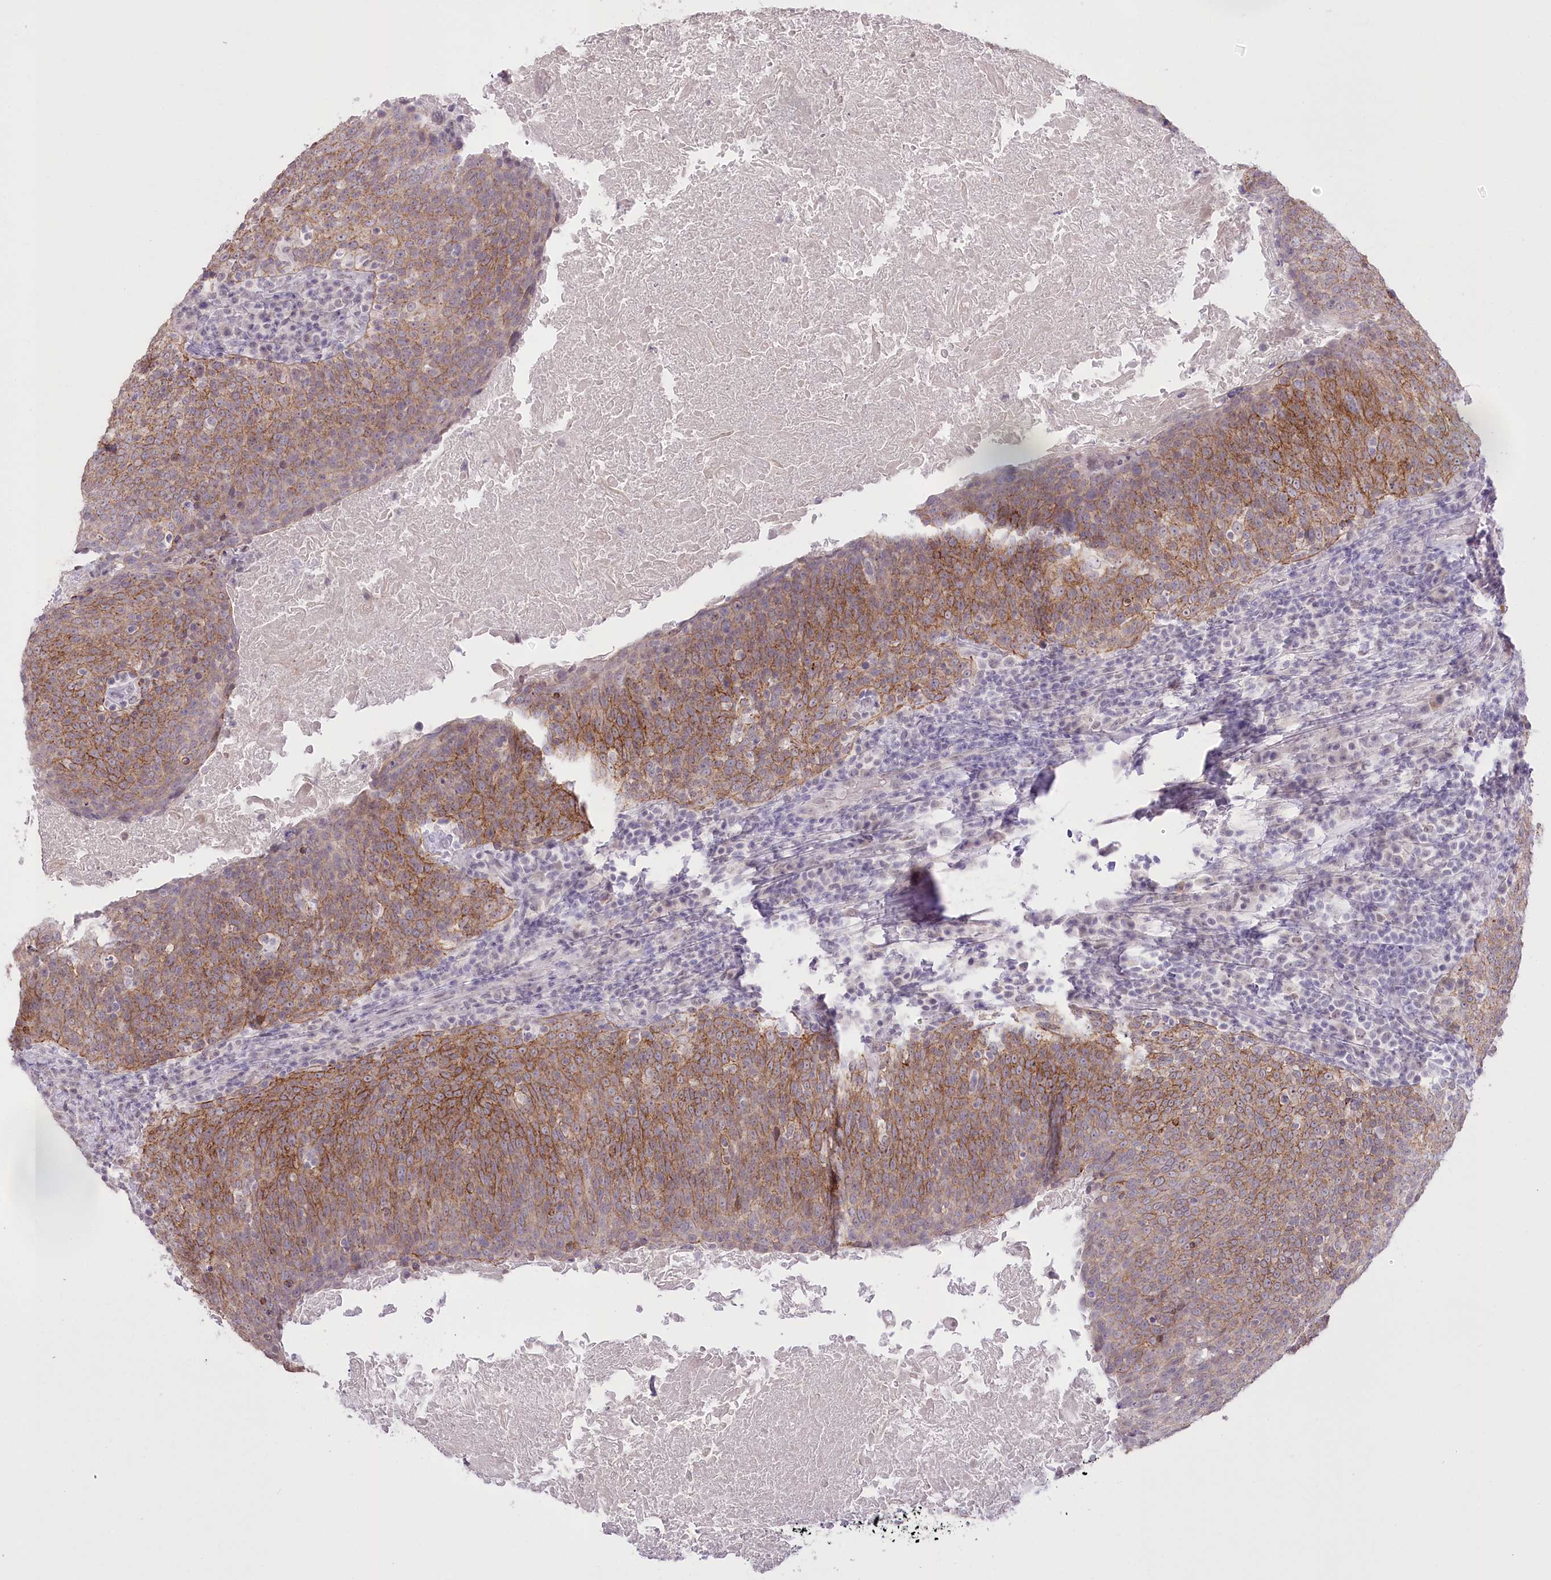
{"staining": {"intensity": "moderate", "quantity": ">75%", "location": "cytoplasmic/membranous"}, "tissue": "head and neck cancer", "cell_type": "Tumor cells", "image_type": "cancer", "snomed": [{"axis": "morphology", "description": "Squamous cell carcinoma, NOS"}, {"axis": "morphology", "description": "Squamous cell carcinoma, metastatic, NOS"}, {"axis": "topography", "description": "Lymph node"}, {"axis": "topography", "description": "Head-Neck"}], "caption": "Tumor cells show moderate cytoplasmic/membranous expression in approximately >75% of cells in head and neck cancer. (DAB (3,3'-diaminobenzidine) = brown stain, brightfield microscopy at high magnification).", "gene": "SLC39A10", "patient": {"sex": "male", "age": 62}}